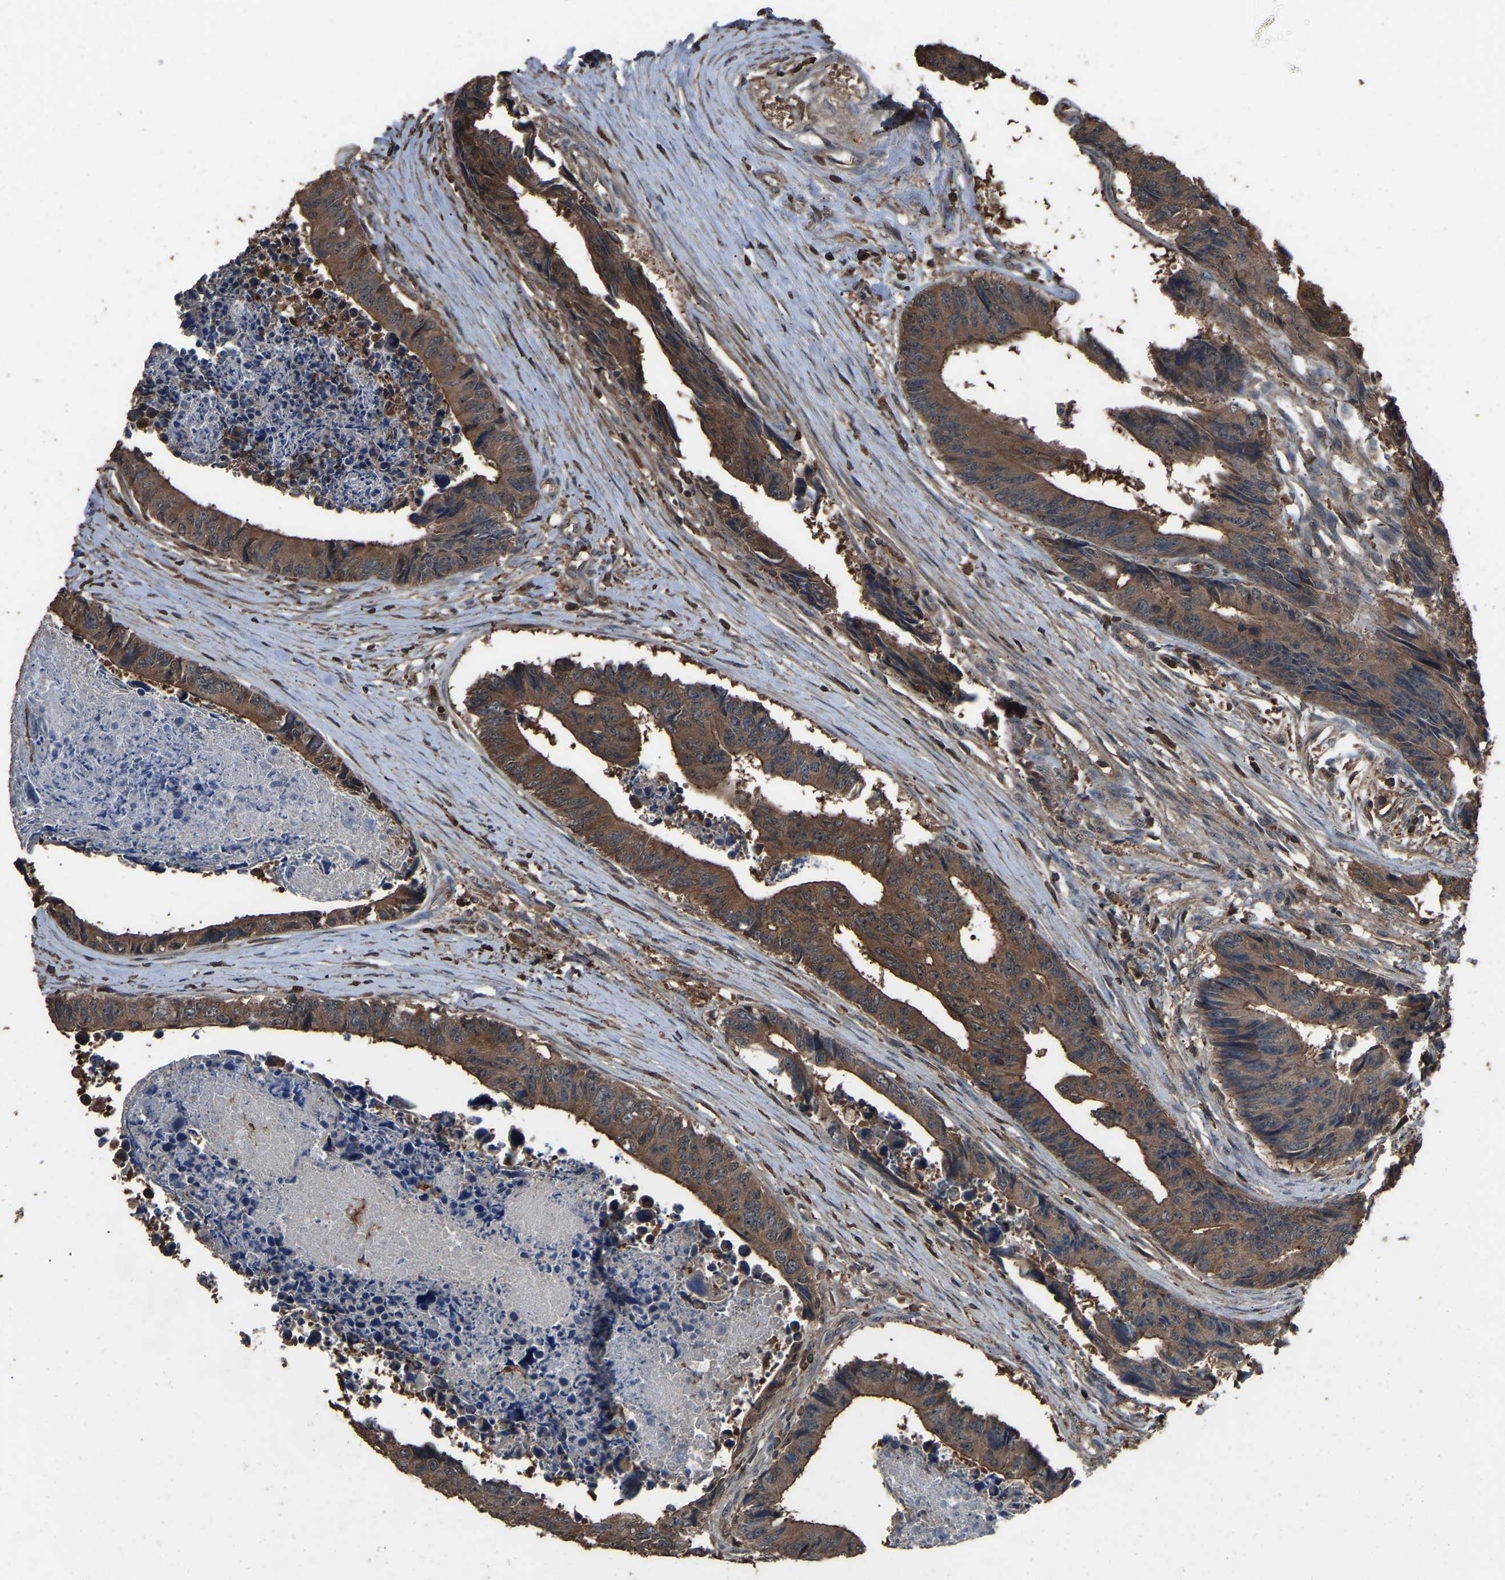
{"staining": {"intensity": "moderate", "quantity": ">75%", "location": "cytoplasmic/membranous"}, "tissue": "colorectal cancer", "cell_type": "Tumor cells", "image_type": "cancer", "snomed": [{"axis": "morphology", "description": "Adenocarcinoma, NOS"}, {"axis": "topography", "description": "Rectum"}], "caption": "IHC (DAB (3,3'-diaminobenzidine)) staining of human colorectal cancer shows moderate cytoplasmic/membranous protein staining in about >75% of tumor cells.", "gene": "FHIT", "patient": {"sex": "male", "age": 84}}